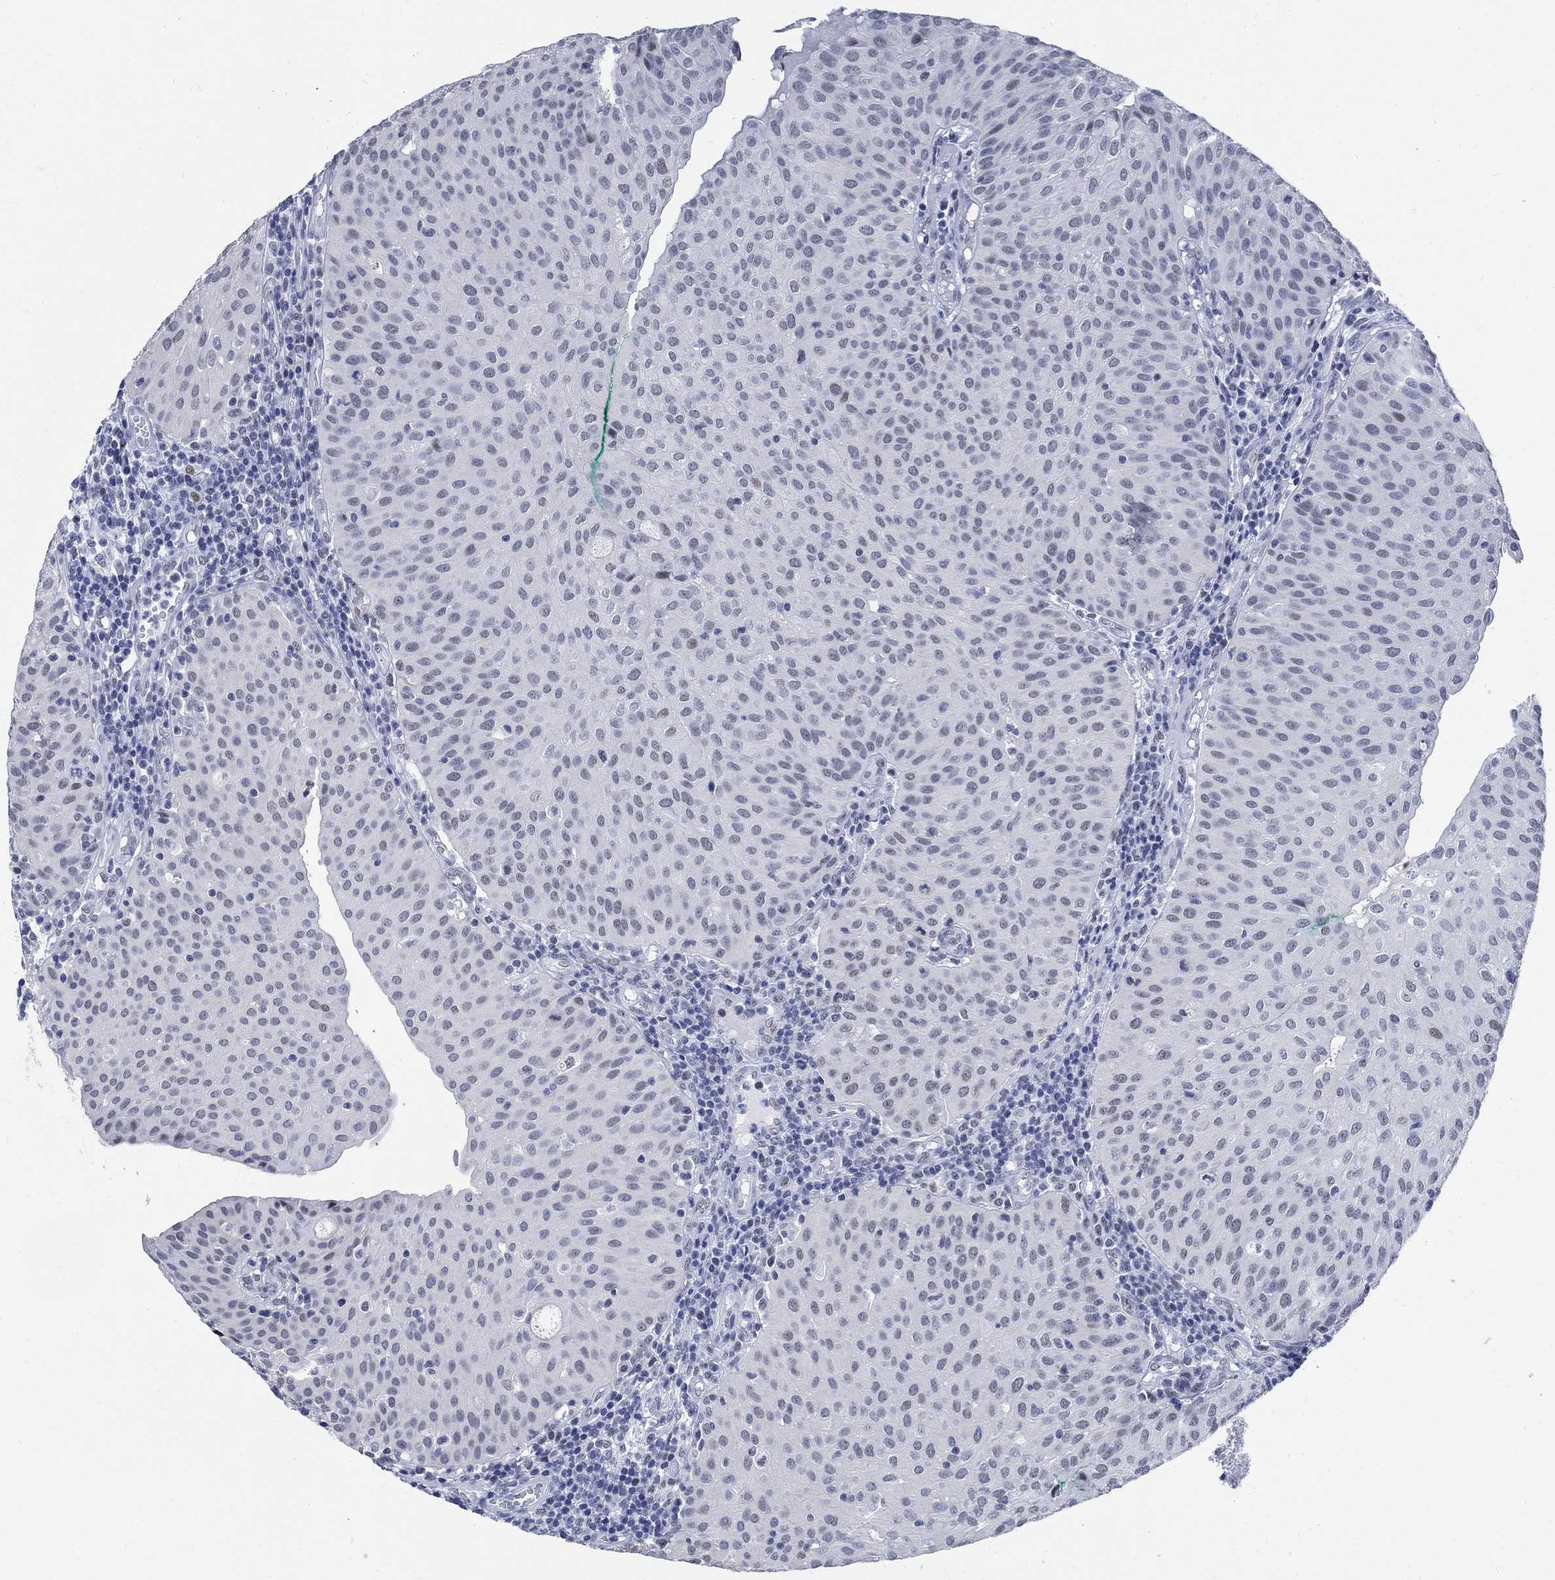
{"staining": {"intensity": "negative", "quantity": "none", "location": "none"}, "tissue": "urothelial cancer", "cell_type": "Tumor cells", "image_type": "cancer", "snomed": [{"axis": "morphology", "description": "Urothelial carcinoma, Low grade"}, {"axis": "topography", "description": "Urinary bladder"}], "caption": "The image reveals no staining of tumor cells in urothelial cancer.", "gene": "DLK1", "patient": {"sex": "male", "age": 54}}